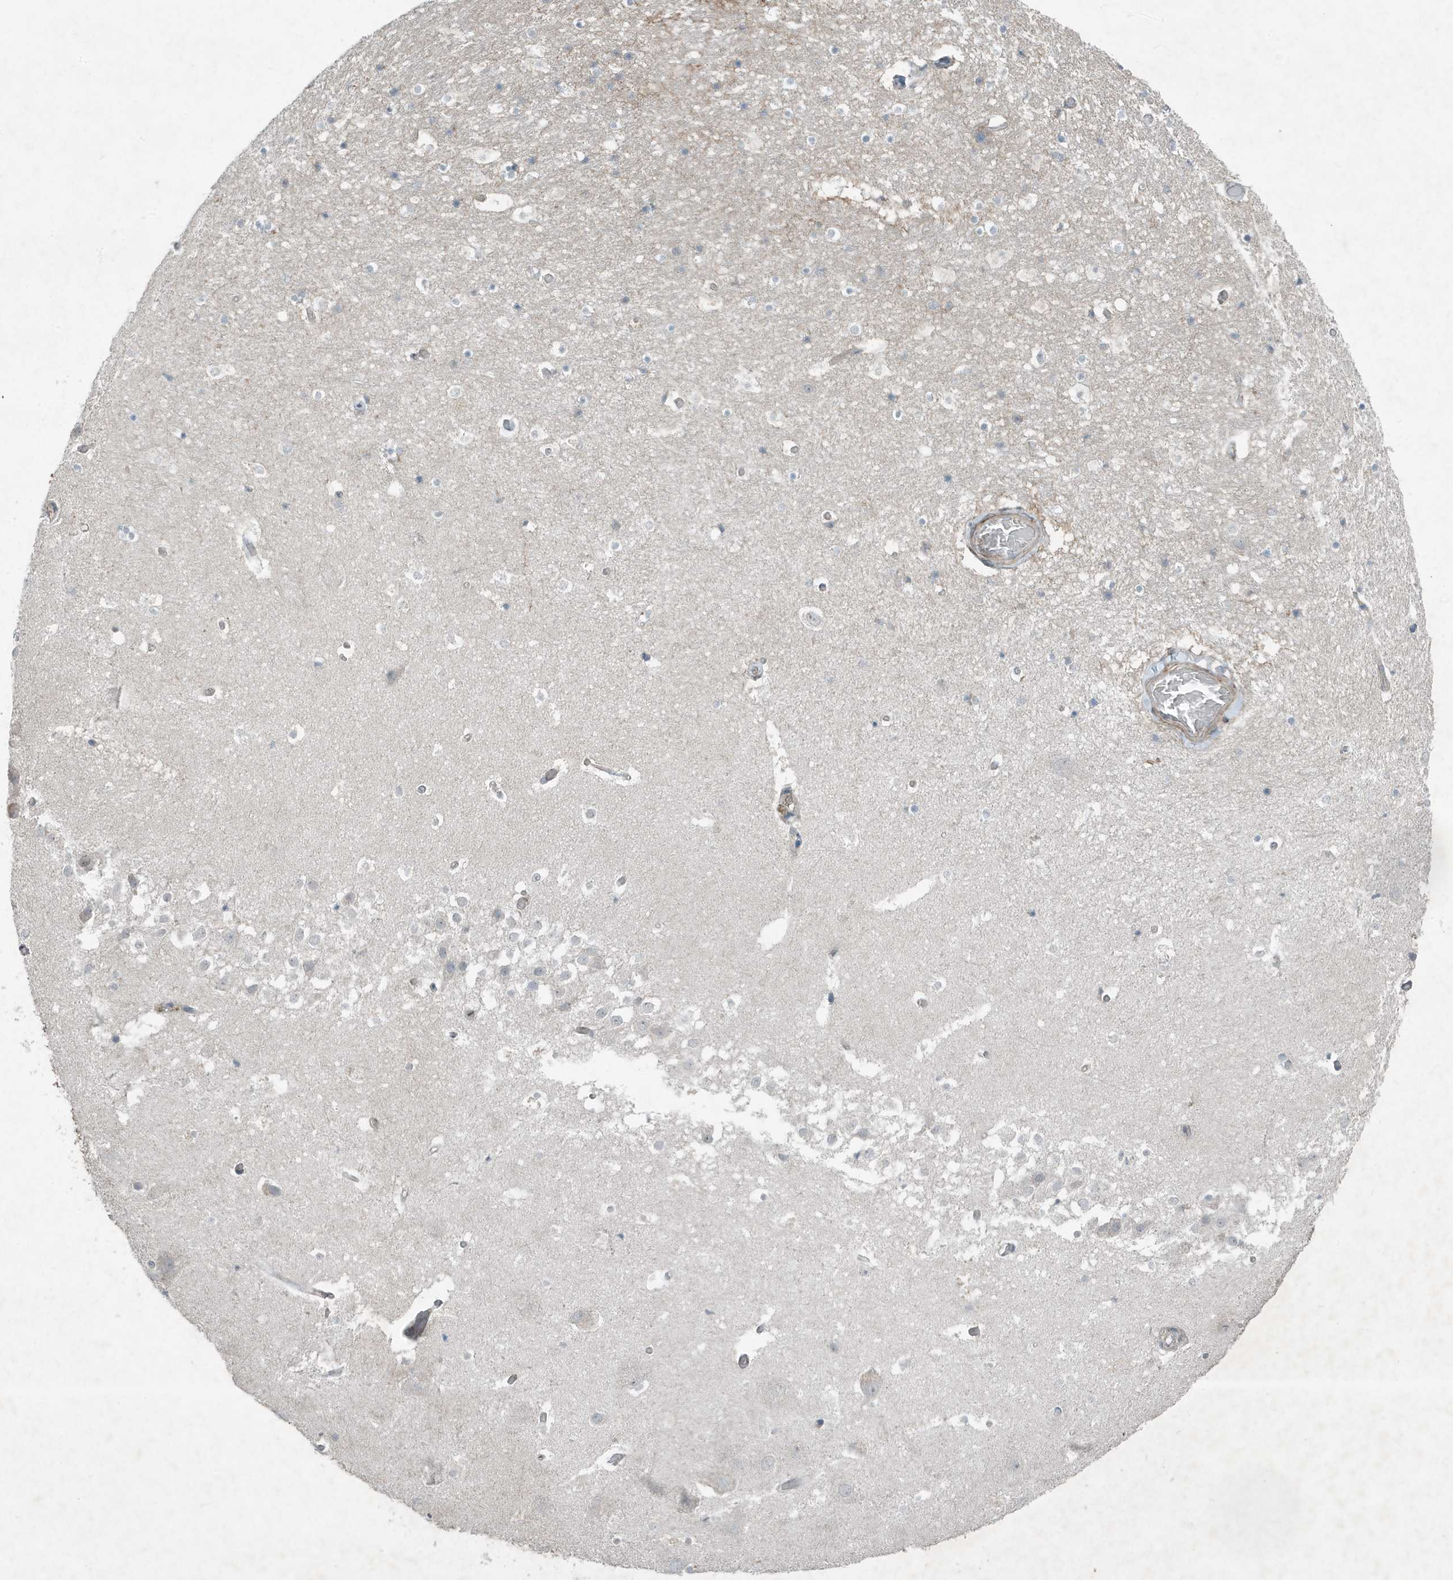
{"staining": {"intensity": "negative", "quantity": "none", "location": "none"}, "tissue": "hippocampus", "cell_type": "Glial cells", "image_type": "normal", "snomed": [{"axis": "morphology", "description": "Normal tissue, NOS"}, {"axis": "topography", "description": "Hippocampus"}], "caption": "There is no significant positivity in glial cells of hippocampus. (DAB (3,3'-diaminobenzidine) IHC visualized using brightfield microscopy, high magnification).", "gene": "DAPP1", "patient": {"sex": "female", "age": 52}}